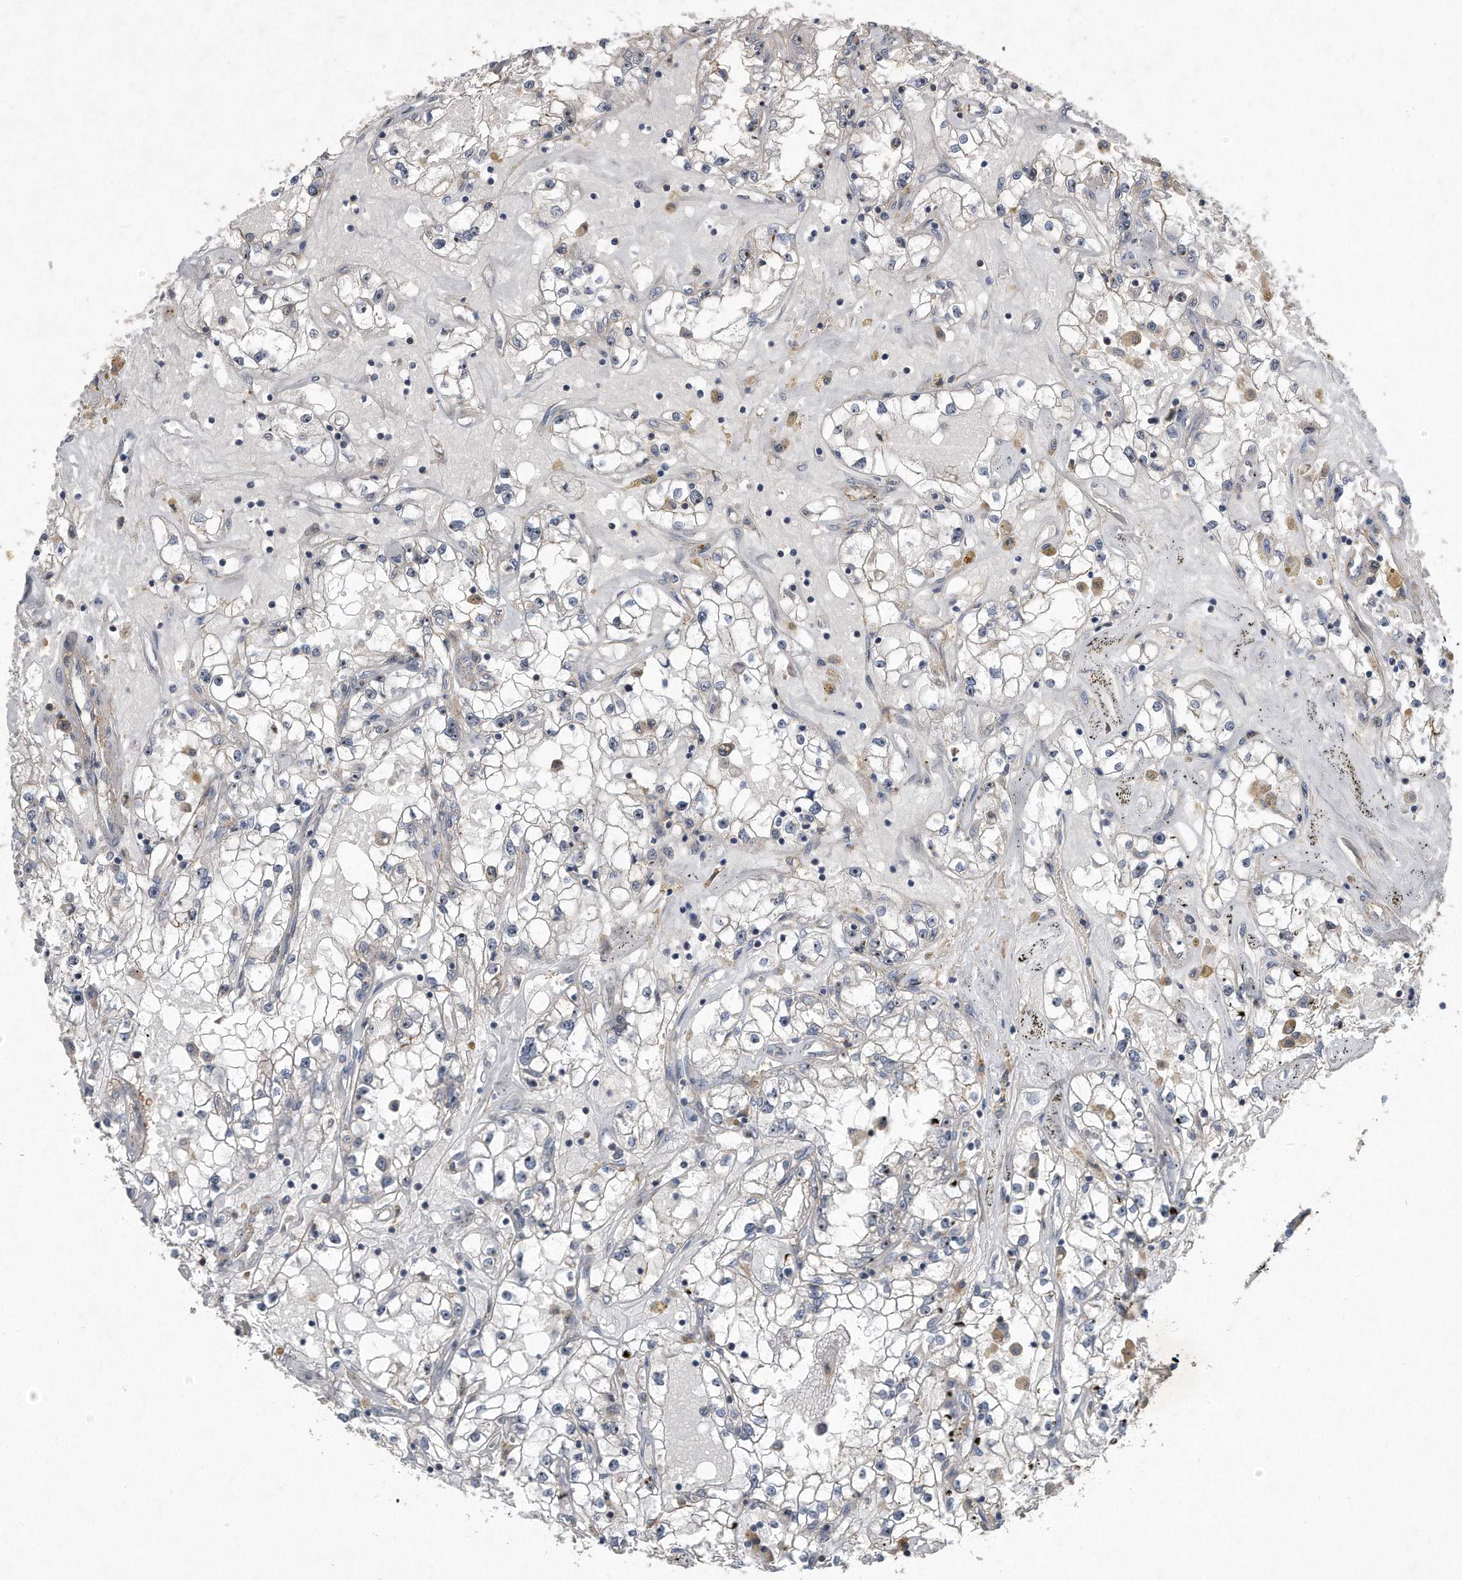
{"staining": {"intensity": "negative", "quantity": "none", "location": "none"}, "tissue": "renal cancer", "cell_type": "Tumor cells", "image_type": "cancer", "snomed": [{"axis": "morphology", "description": "Adenocarcinoma, NOS"}, {"axis": "topography", "description": "Kidney"}], "caption": "High power microscopy histopathology image of an immunohistochemistry (IHC) image of renal cancer, revealing no significant staining in tumor cells.", "gene": "PGBD2", "patient": {"sex": "male", "age": 56}}